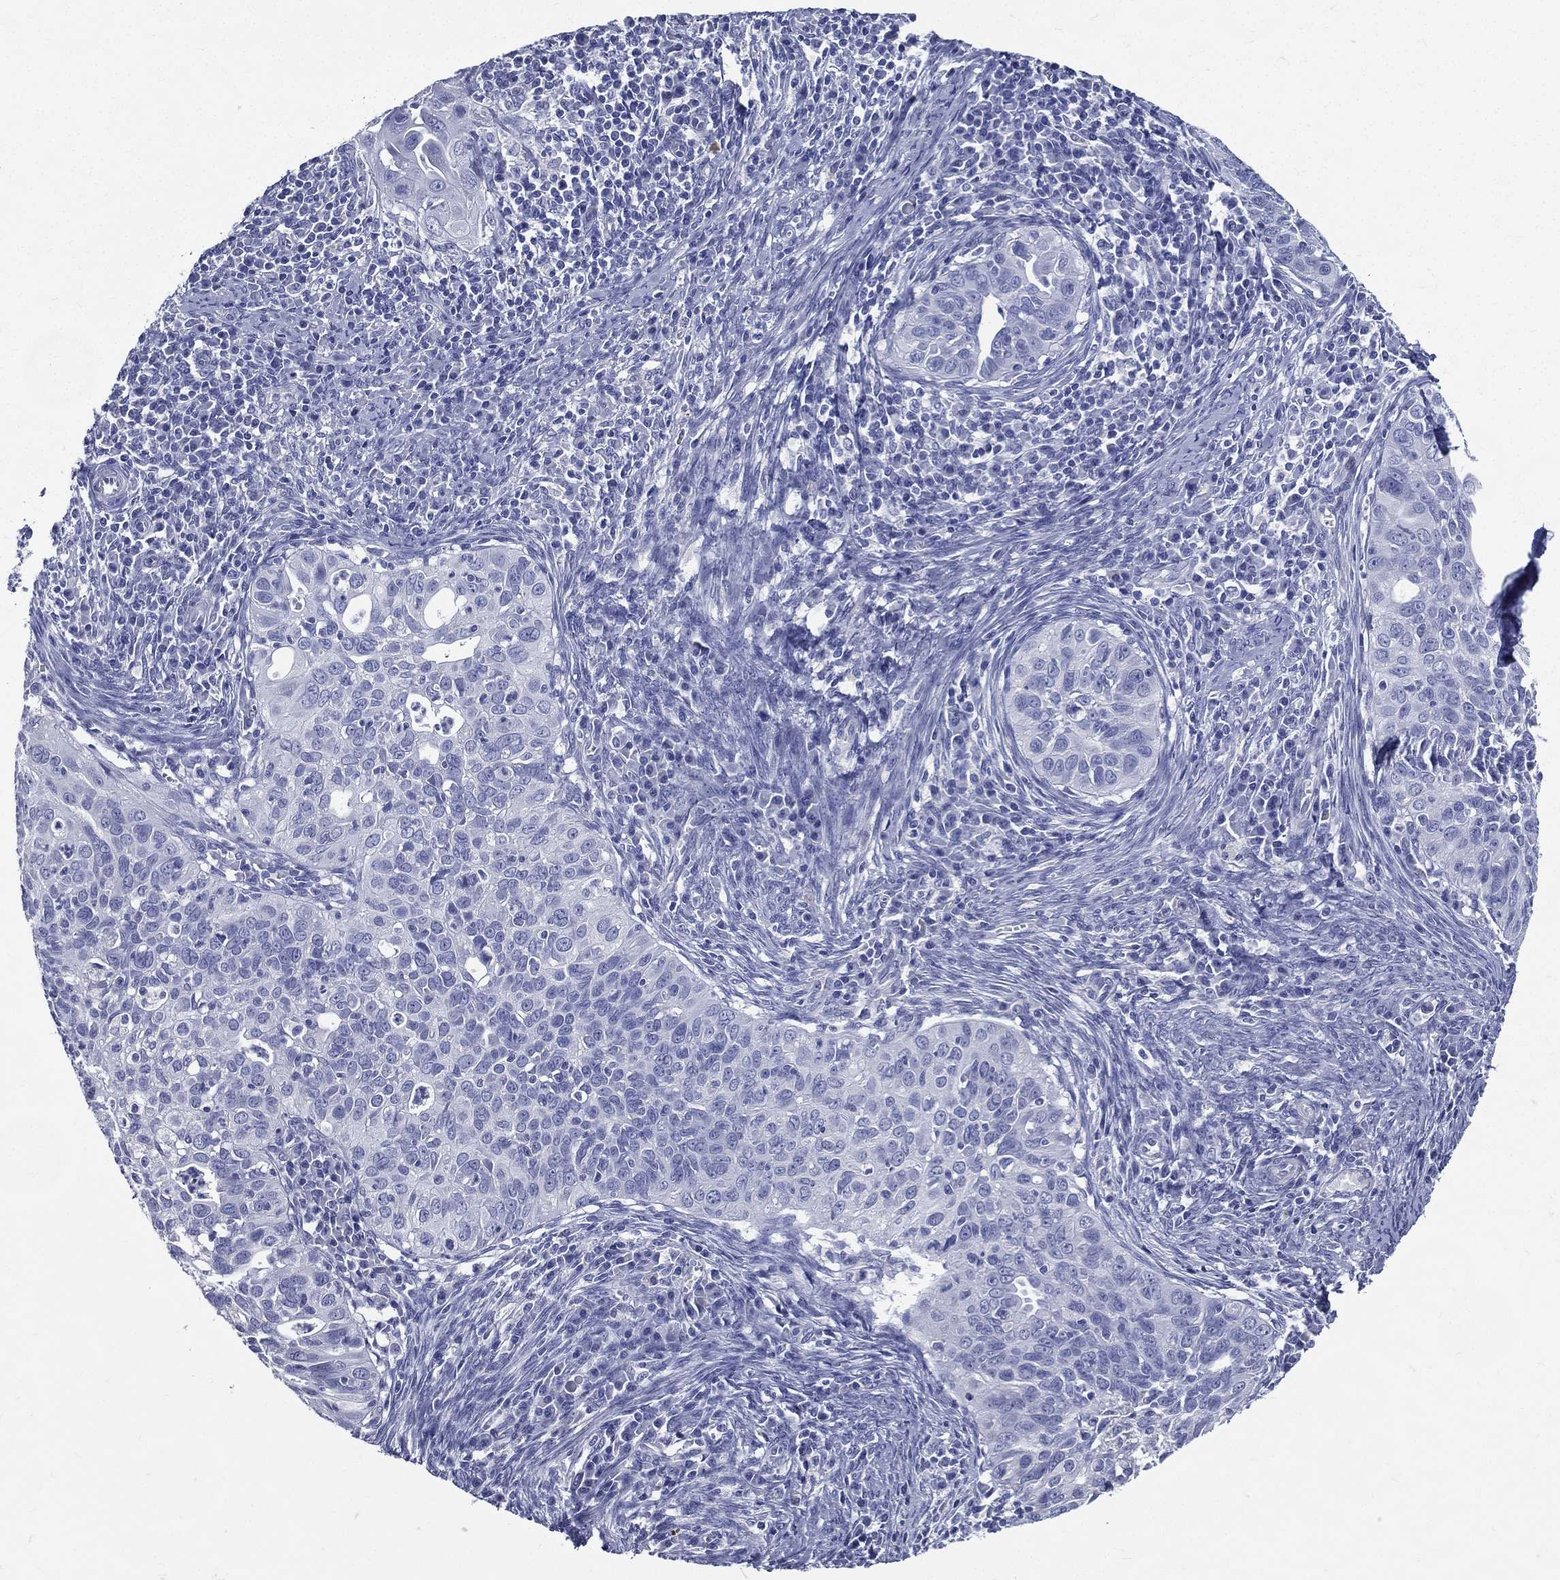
{"staining": {"intensity": "negative", "quantity": "none", "location": "none"}, "tissue": "cervical cancer", "cell_type": "Tumor cells", "image_type": "cancer", "snomed": [{"axis": "morphology", "description": "Squamous cell carcinoma, NOS"}, {"axis": "topography", "description": "Cervix"}], "caption": "This image is of squamous cell carcinoma (cervical) stained with immunohistochemistry (IHC) to label a protein in brown with the nuclei are counter-stained blue. There is no positivity in tumor cells.", "gene": "DPYS", "patient": {"sex": "female", "age": 26}}